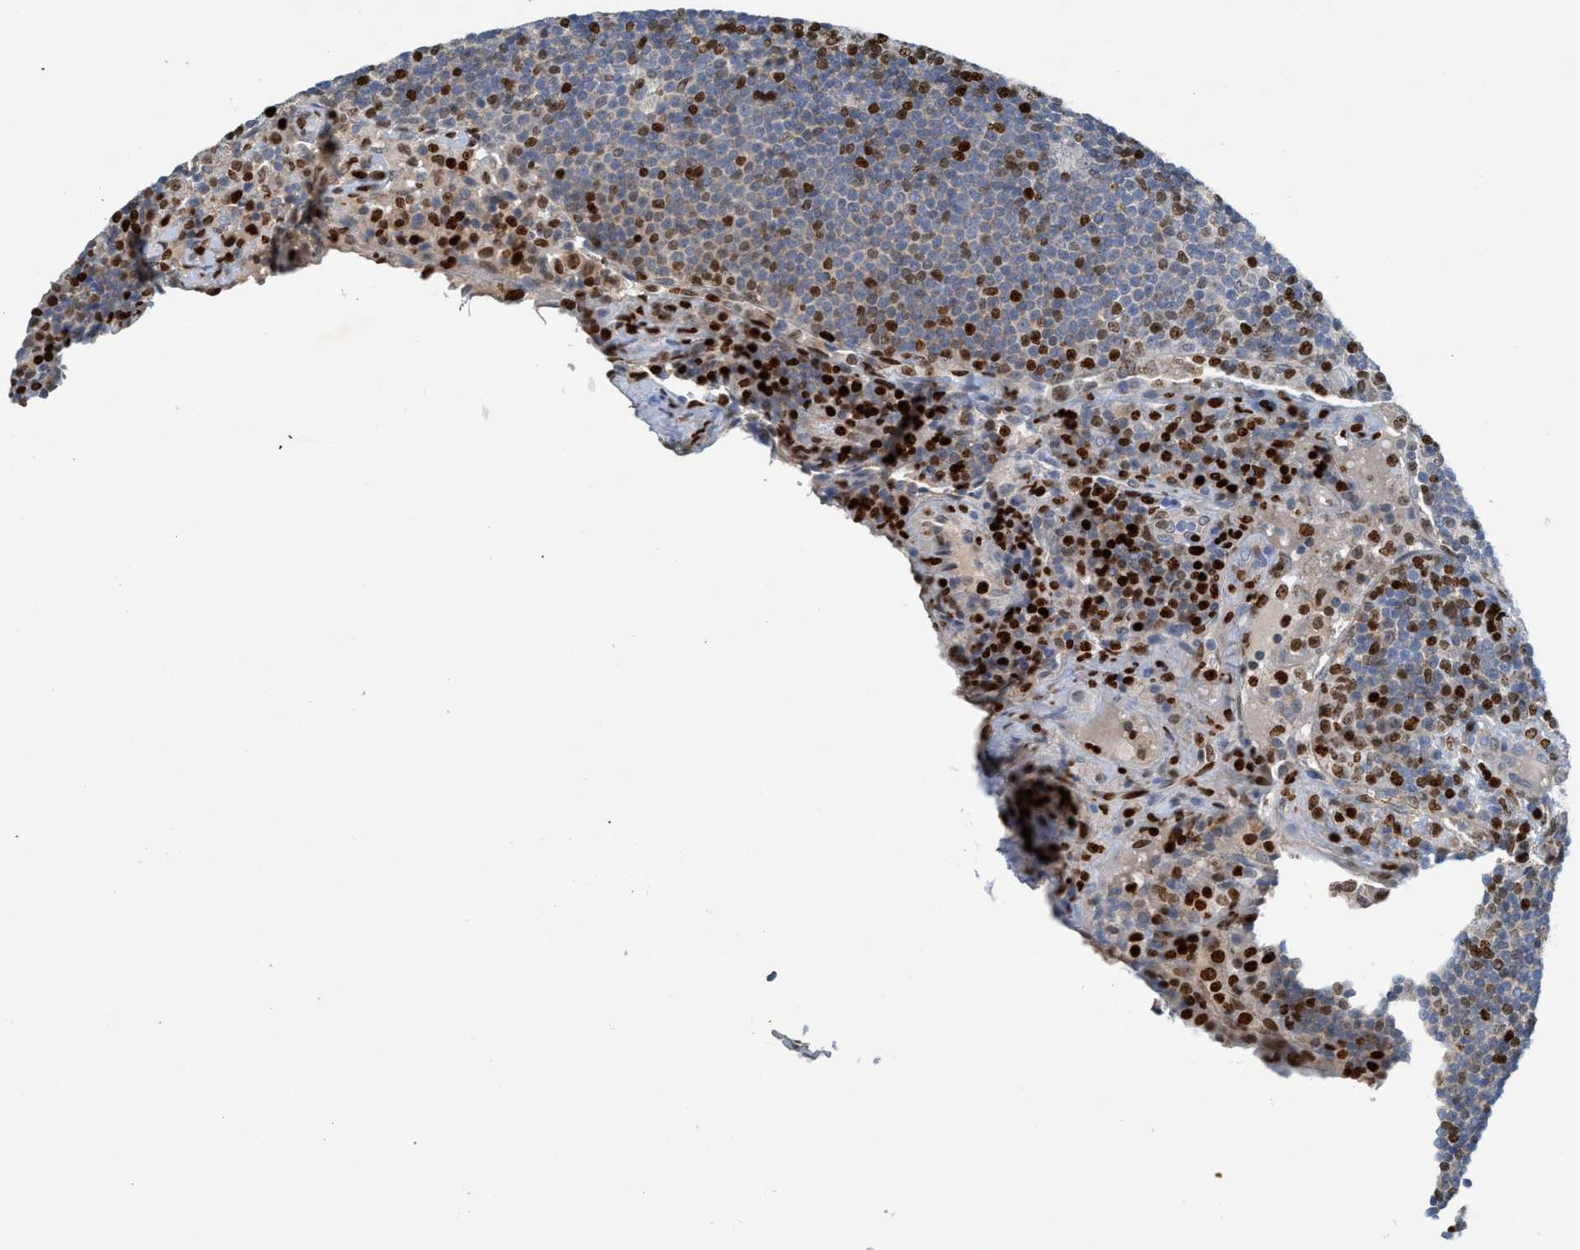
{"staining": {"intensity": "moderate", "quantity": ">75%", "location": "nuclear"}, "tissue": "lymph node", "cell_type": "Germinal center cells", "image_type": "normal", "snomed": [{"axis": "morphology", "description": "Normal tissue, NOS"}, {"axis": "topography", "description": "Lymph node"}], "caption": "Lymph node stained with immunohistochemistry reveals moderate nuclear expression in about >75% of germinal center cells. Immunohistochemistry (ihc) stains the protein of interest in brown and the nuclei are stained blue.", "gene": "SH3D19", "patient": {"sex": "female", "age": 53}}